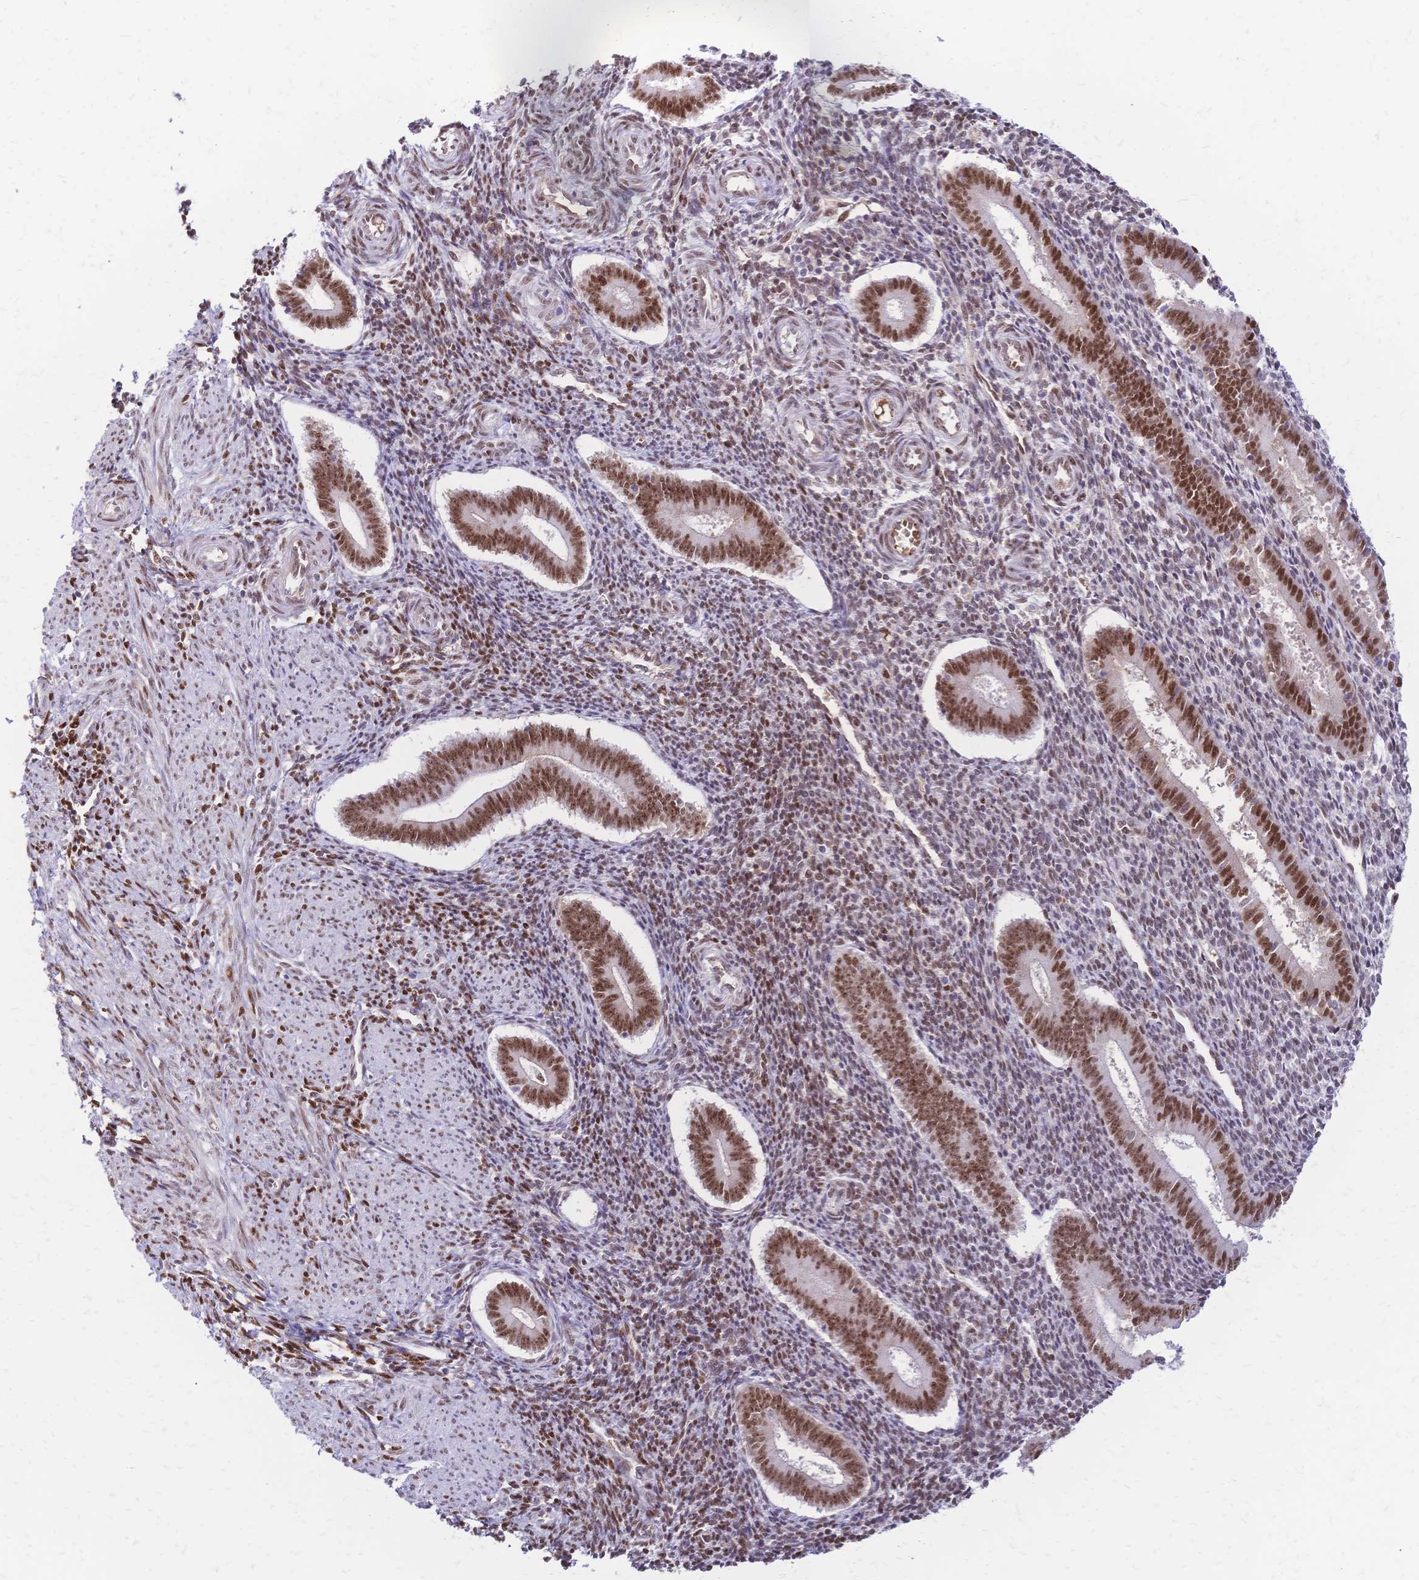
{"staining": {"intensity": "moderate", "quantity": "25%-75%", "location": "nuclear"}, "tissue": "endometrium", "cell_type": "Cells in endometrial stroma", "image_type": "normal", "snomed": [{"axis": "morphology", "description": "Normal tissue, NOS"}, {"axis": "topography", "description": "Endometrium"}], "caption": "Cells in endometrial stroma reveal moderate nuclear staining in about 25%-75% of cells in unremarkable endometrium. The staining was performed using DAB to visualize the protein expression in brown, while the nuclei were stained in blue with hematoxylin (Magnification: 20x).", "gene": "NFIC", "patient": {"sex": "female", "age": 25}}